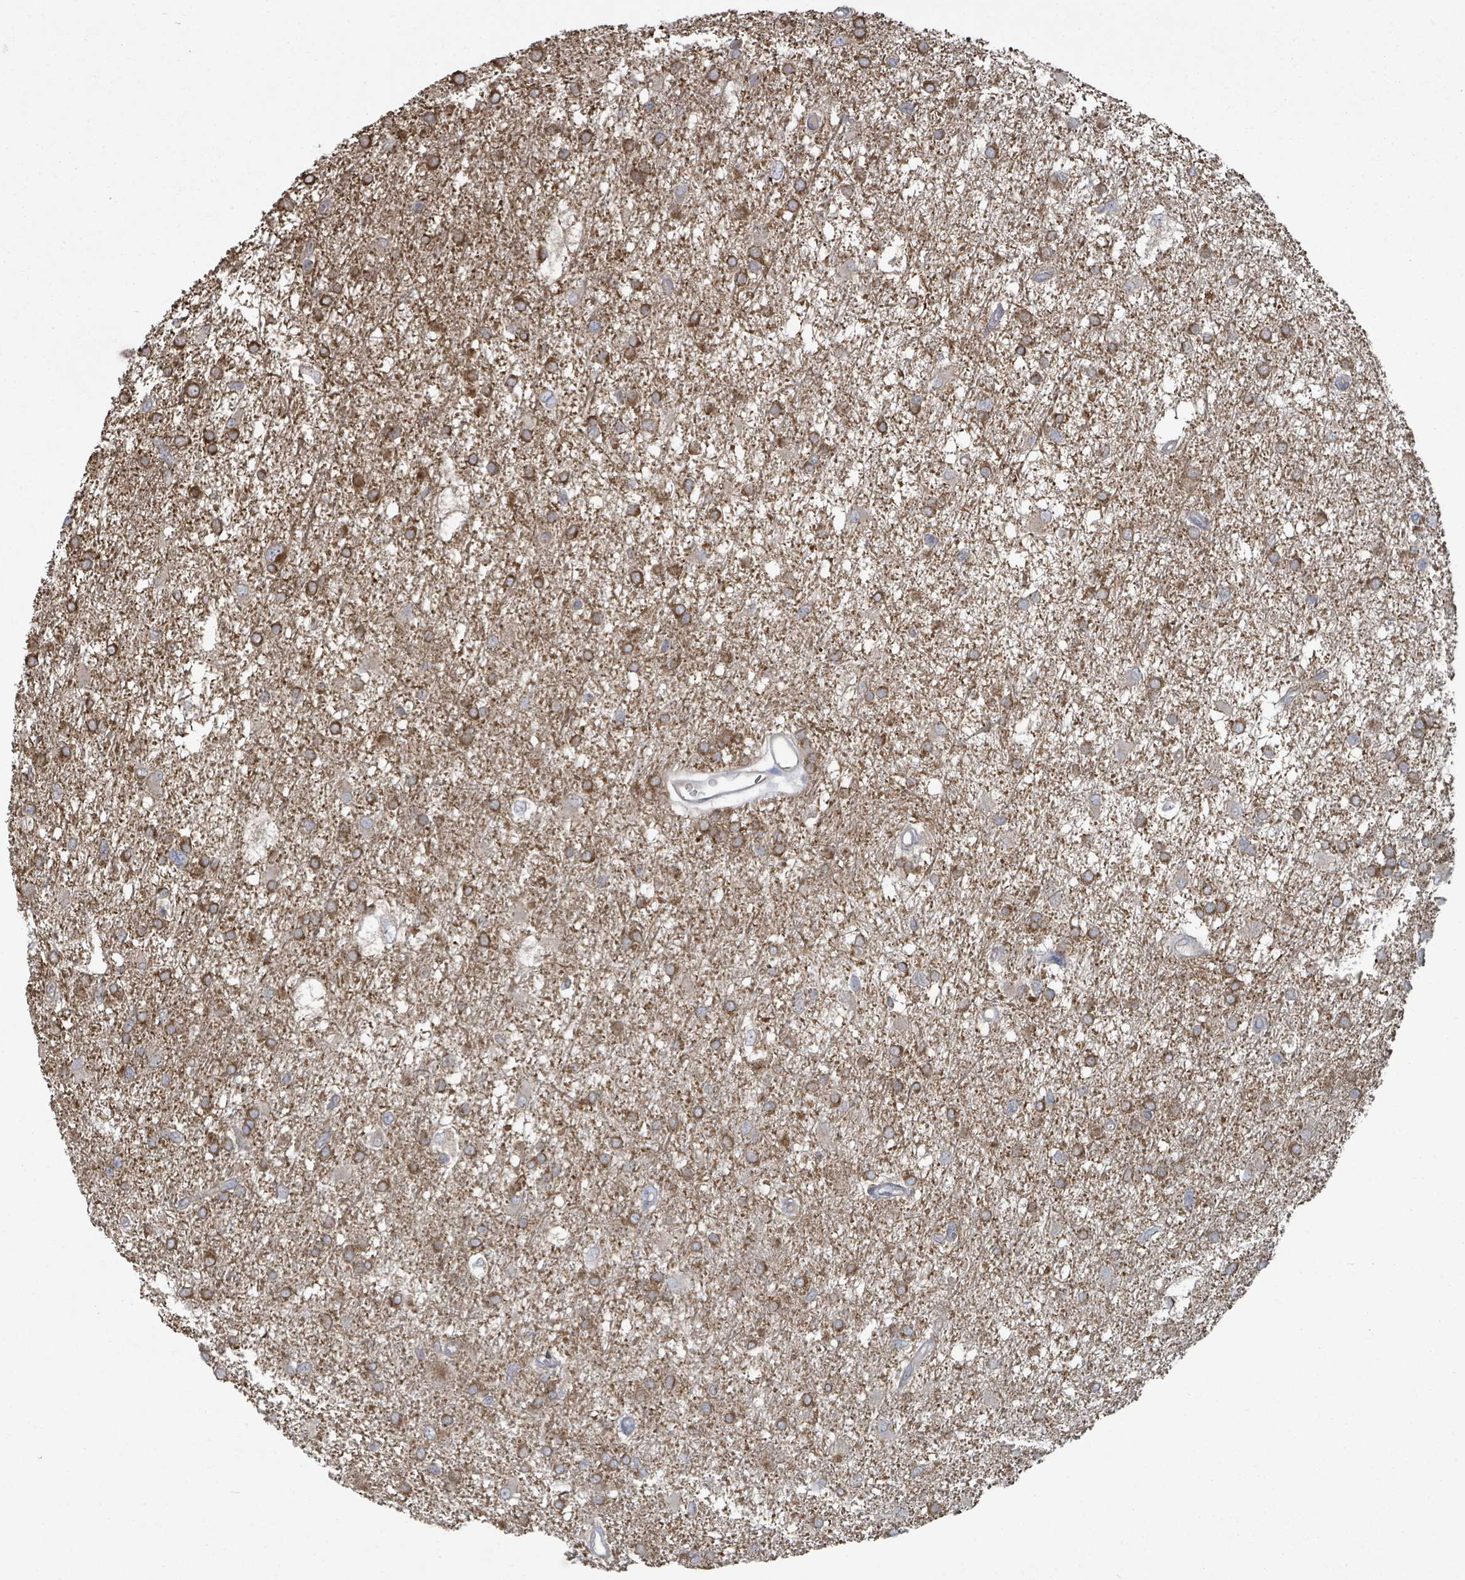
{"staining": {"intensity": "strong", "quantity": ">75%", "location": "cytoplasmic/membranous"}, "tissue": "glioma", "cell_type": "Tumor cells", "image_type": "cancer", "snomed": [{"axis": "morphology", "description": "Glioma, malignant, High grade"}, {"axis": "topography", "description": "Brain"}], "caption": "There is high levels of strong cytoplasmic/membranous staining in tumor cells of high-grade glioma (malignant), as demonstrated by immunohistochemical staining (brown color).", "gene": "SLC9A7", "patient": {"sex": "male", "age": 61}}